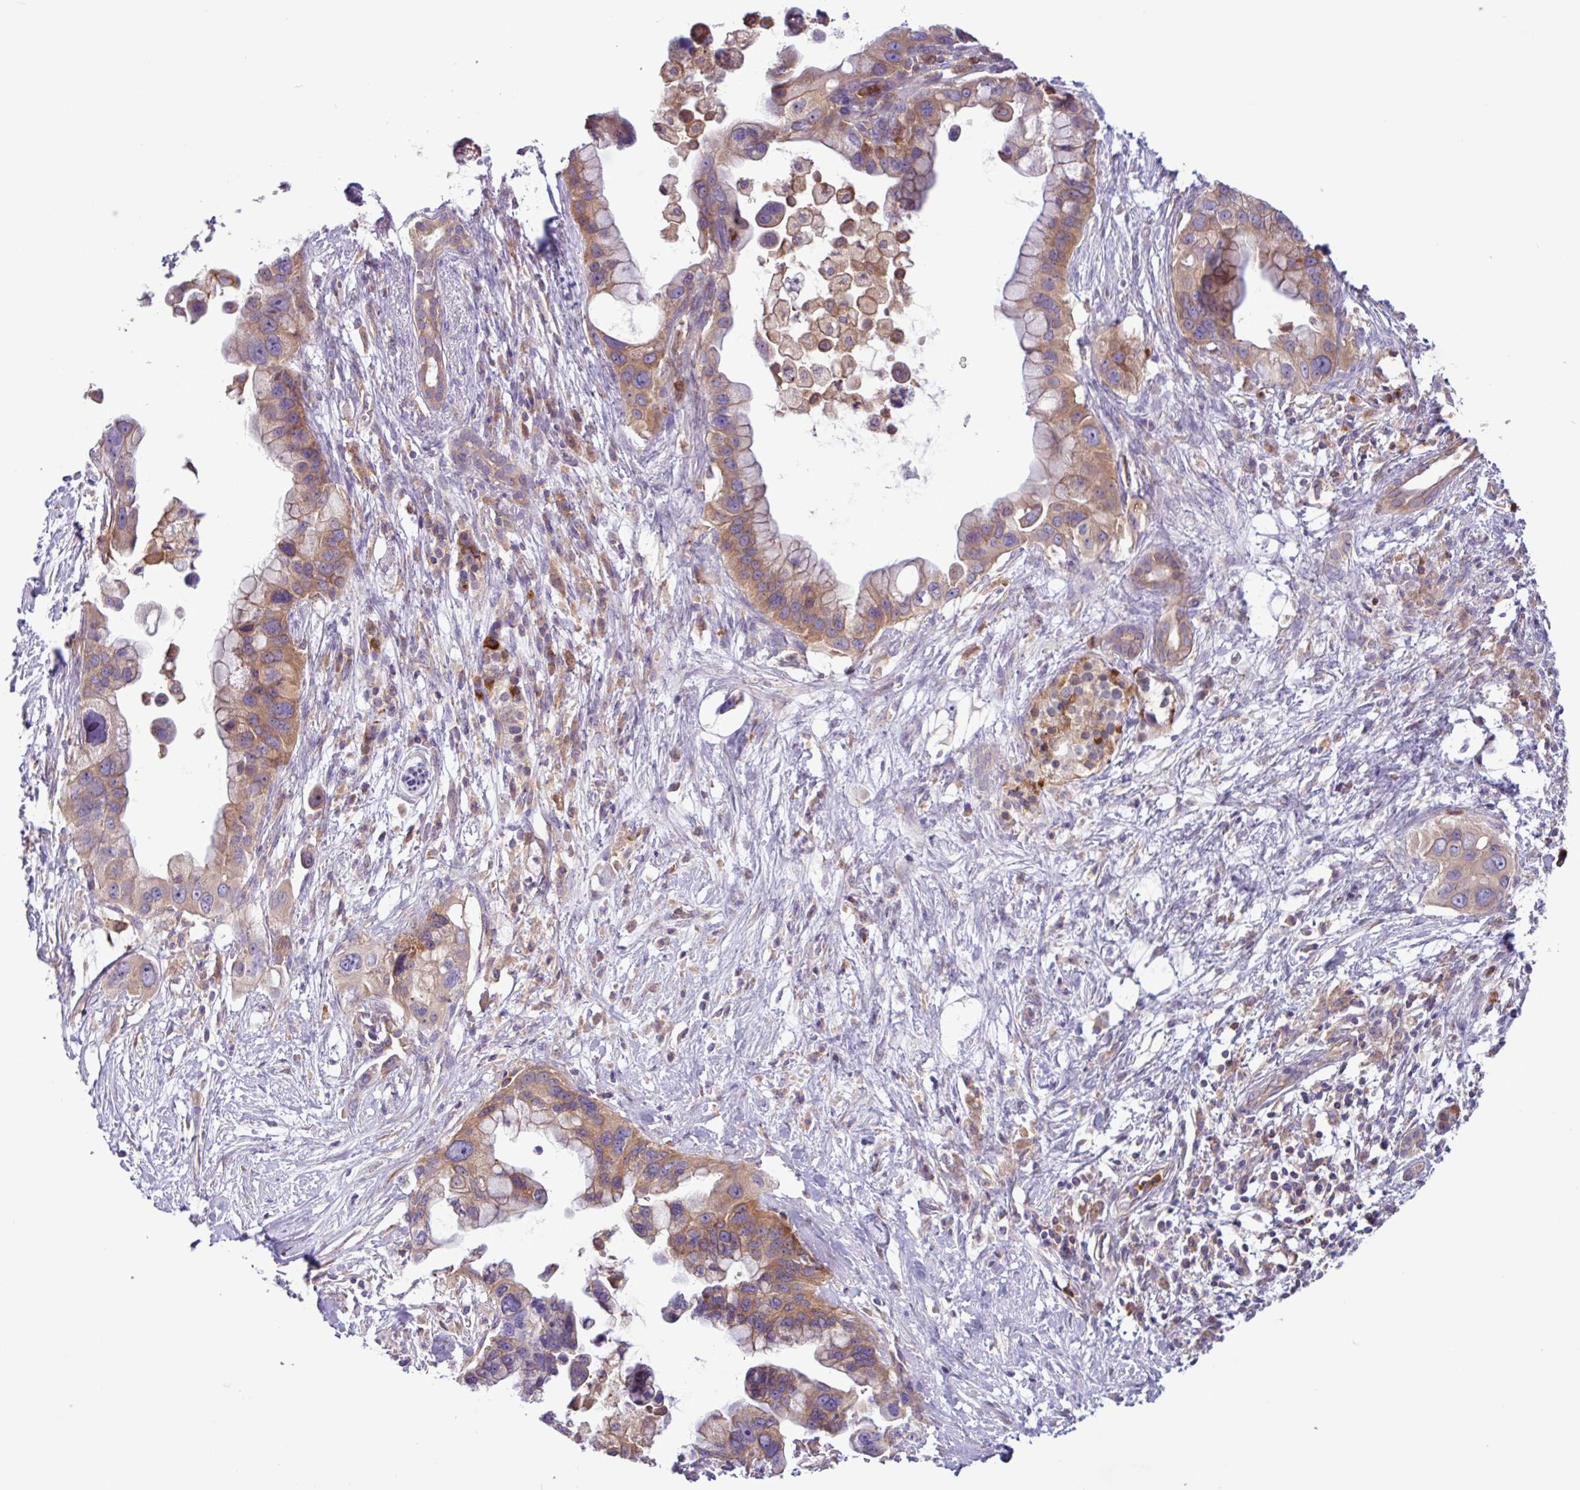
{"staining": {"intensity": "moderate", "quantity": ">75%", "location": "cytoplasmic/membranous"}, "tissue": "pancreatic cancer", "cell_type": "Tumor cells", "image_type": "cancer", "snomed": [{"axis": "morphology", "description": "Adenocarcinoma, NOS"}, {"axis": "topography", "description": "Pancreas"}], "caption": "About >75% of tumor cells in human adenocarcinoma (pancreatic) reveal moderate cytoplasmic/membranous protein expression as visualized by brown immunohistochemical staining.", "gene": "ACTR3", "patient": {"sex": "female", "age": 83}}